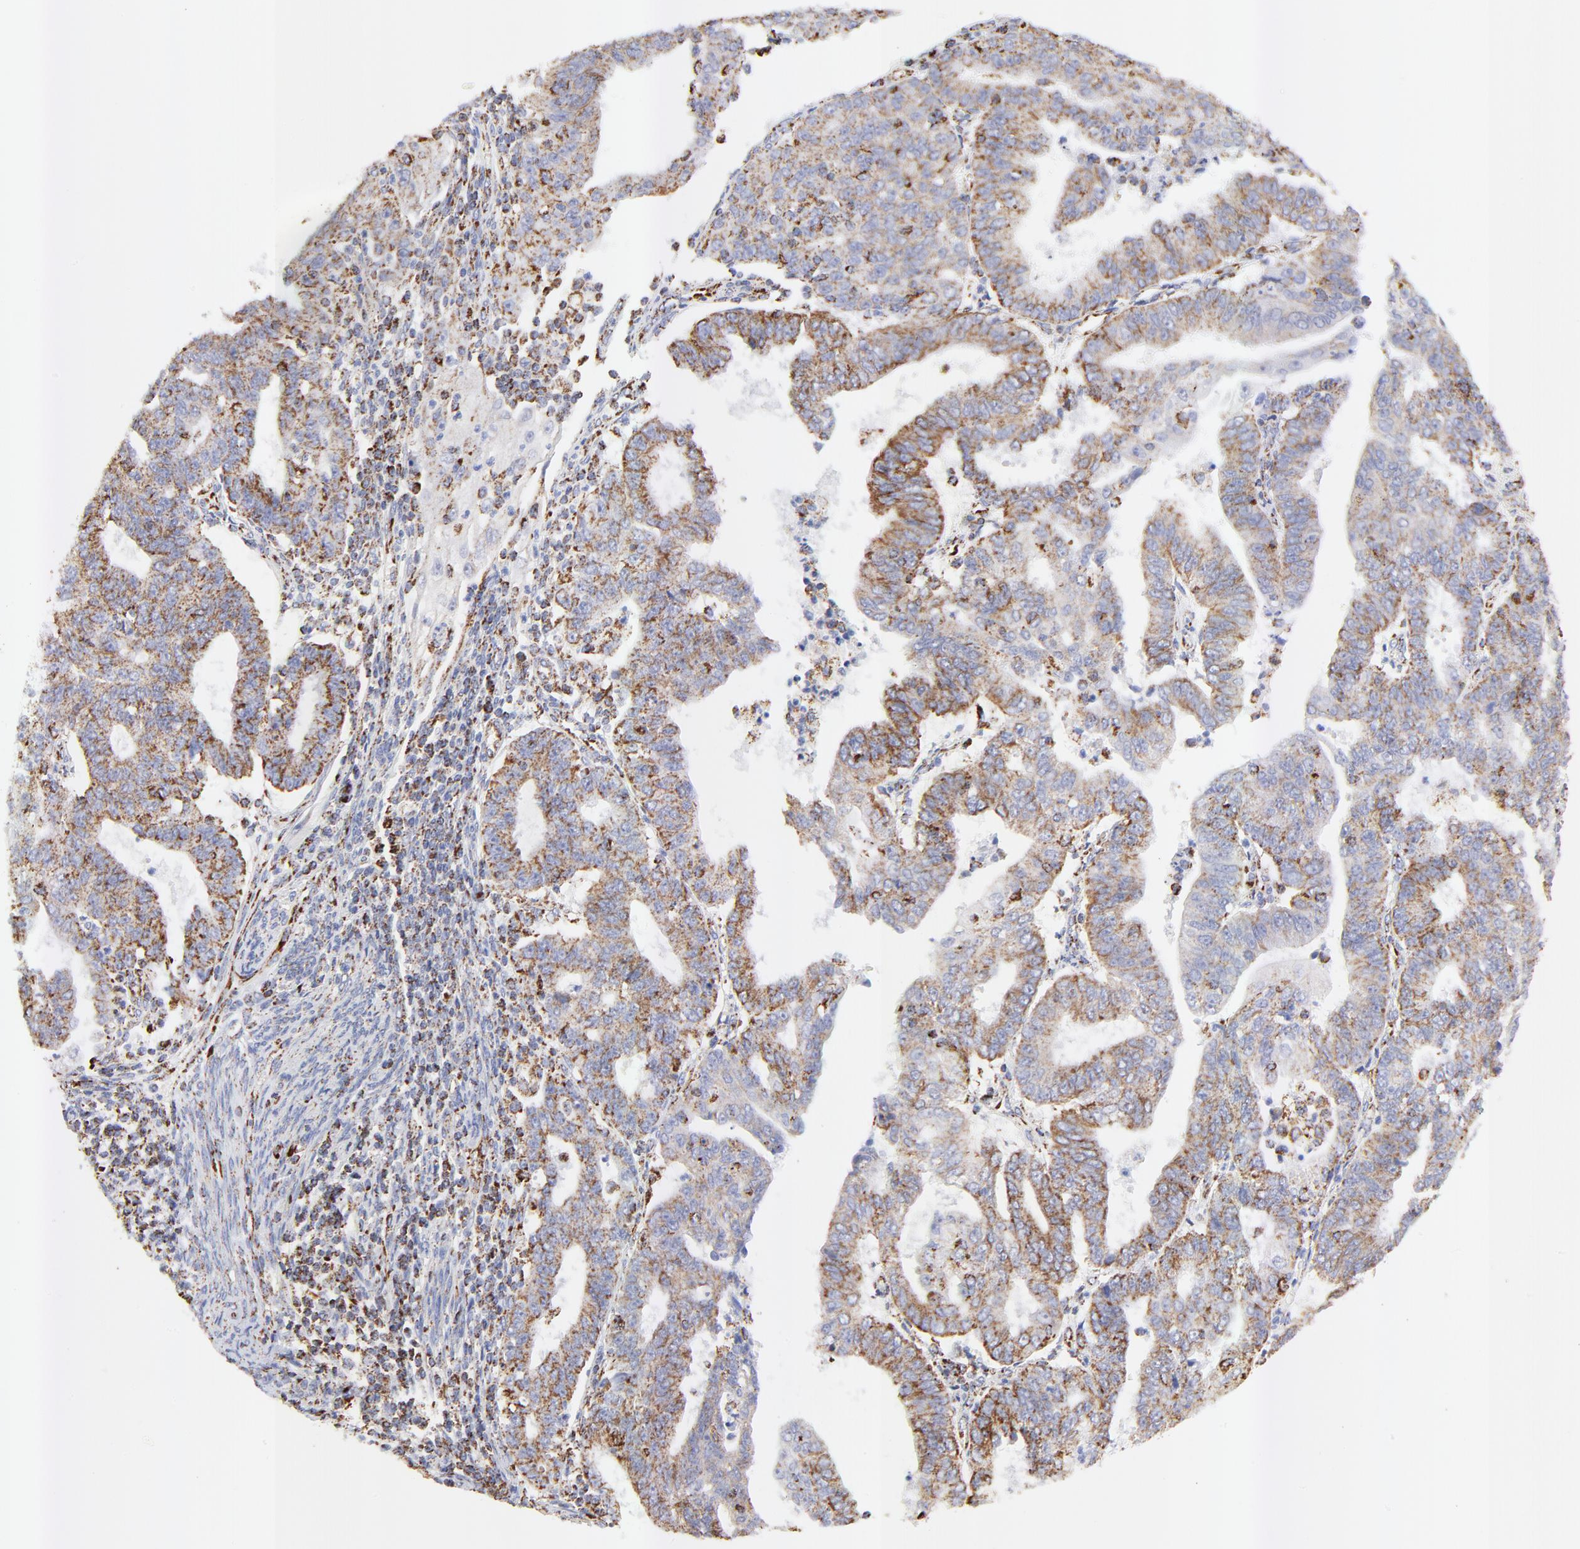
{"staining": {"intensity": "moderate", "quantity": ">75%", "location": "cytoplasmic/membranous"}, "tissue": "endometrial cancer", "cell_type": "Tumor cells", "image_type": "cancer", "snomed": [{"axis": "morphology", "description": "Adenocarcinoma, NOS"}, {"axis": "topography", "description": "Endometrium"}], "caption": "DAB (3,3'-diaminobenzidine) immunohistochemical staining of human endometrial cancer (adenocarcinoma) reveals moderate cytoplasmic/membranous protein expression in about >75% of tumor cells.", "gene": "COX4I1", "patient": {"sex": "female", "age": 56}}